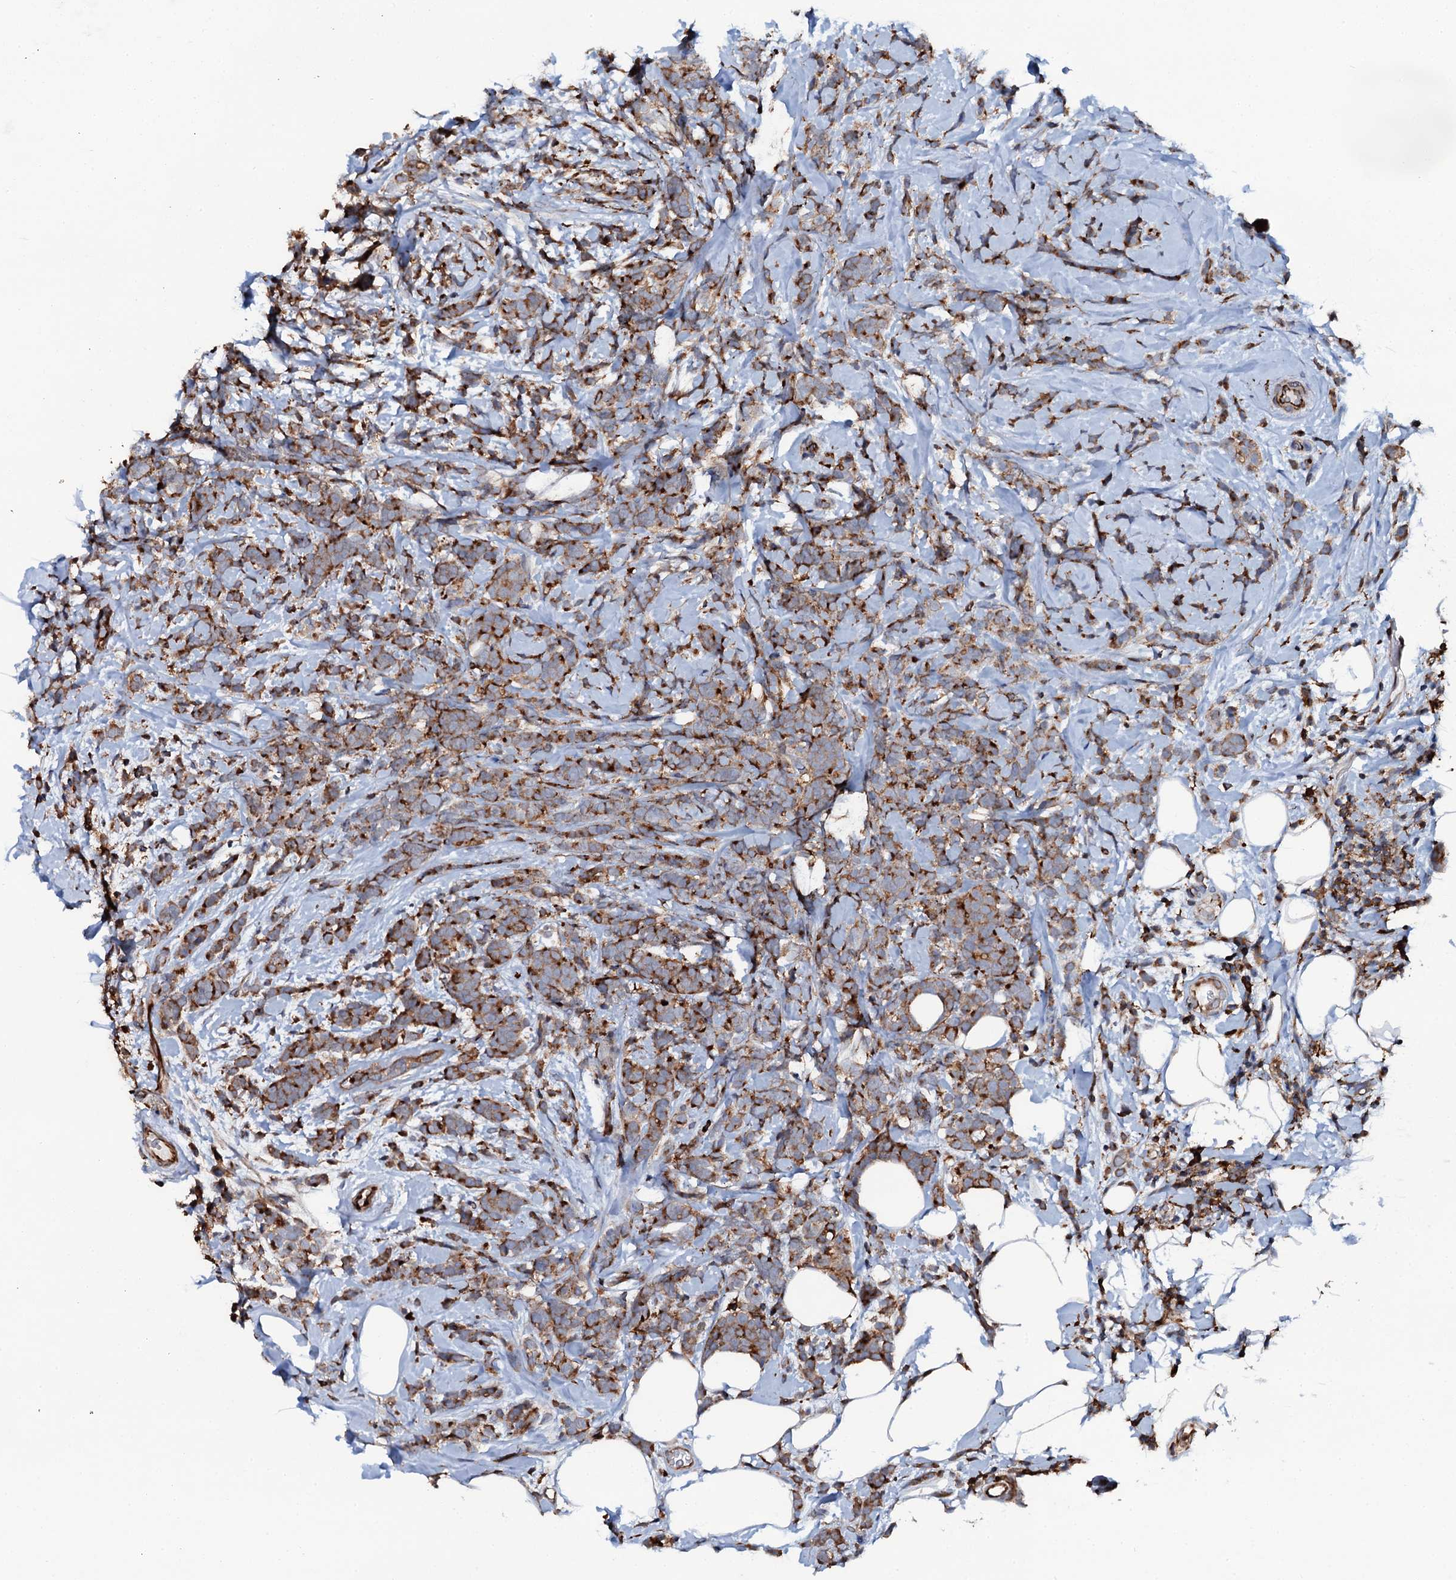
{"staining": {"intensity": "strong", "quantity": ">75%", "location": "cytoplasmic/membranous"}, "tissue": "breast cancer", "cell_type": "Tumor cells", "image_type": "cancer", "snomed": [{"axis": "morphology", "description": "Lobular carcinoma"}, {"axis": "topography", "description": "Breast"}], "caption": "Lobular carcinoma (breast) stained with IHC shows strong cytoplasmic/membranous staining in approximately >75% of tumor cells.", "gene": "VAMP8", "patient": {"sex": "female", "age": 58}}